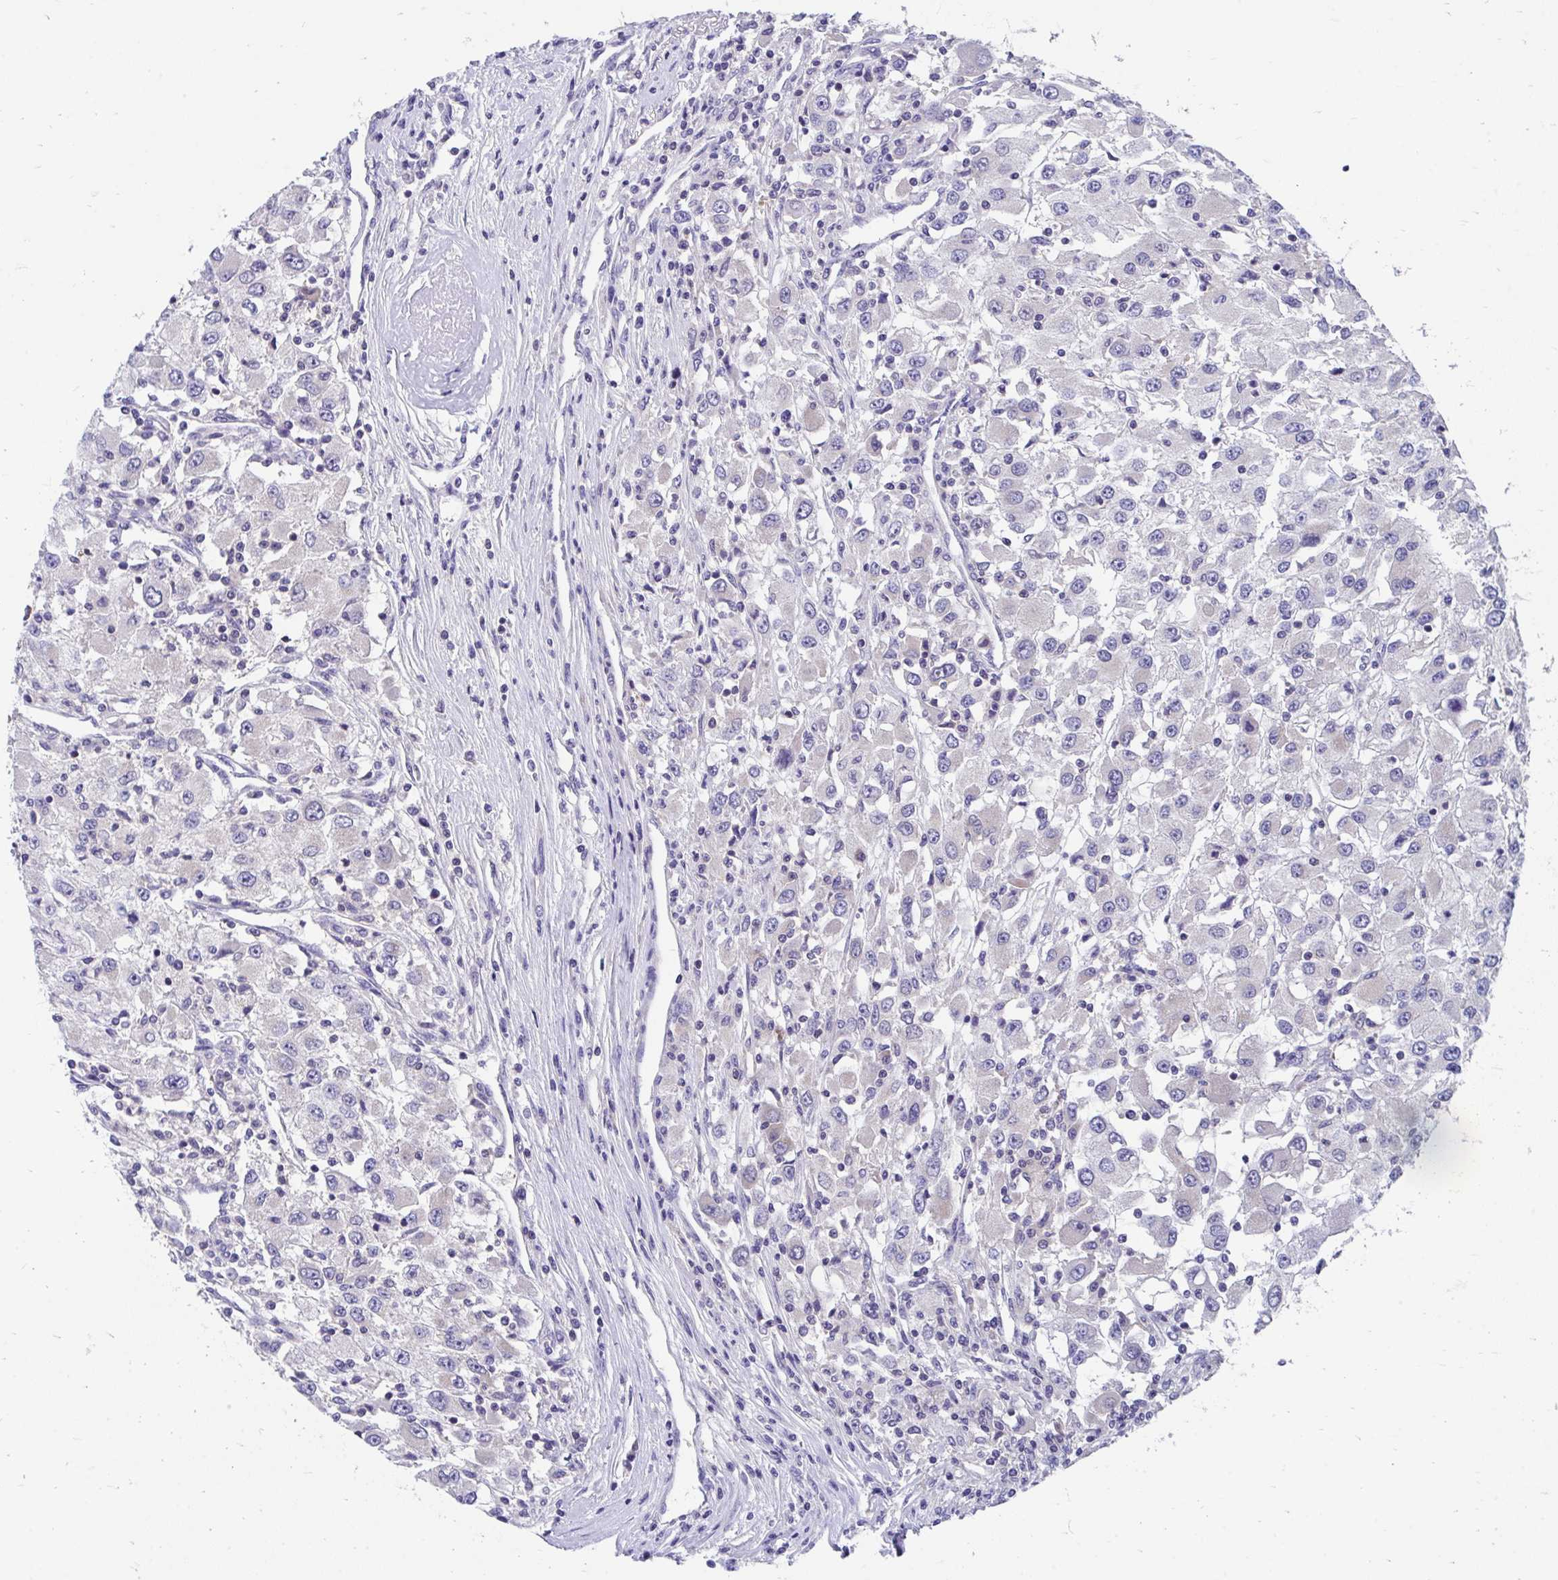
{"staining": {"intensity": "negative", "quantity": "none", "location": "none"}, "tissue": "renal cancer", "cell_type": "Tumor cells", "image_type": "cancer", "snomed": [{"axis": "morphology", "description": "Adenocarcinoma, NOS"}, {"axis": "topography", "description": "Kidney"}], "caption": "Renal cancer (adenocarcinoma) was stained to show a protein in brown. There is no significant expression in tumor cells. (DAB (3,3'-diaminobenzidine) immunohistochemistry, high magnification).", "gene": "FHIP1B", "patient": {"sex": "female", "age": 67}}